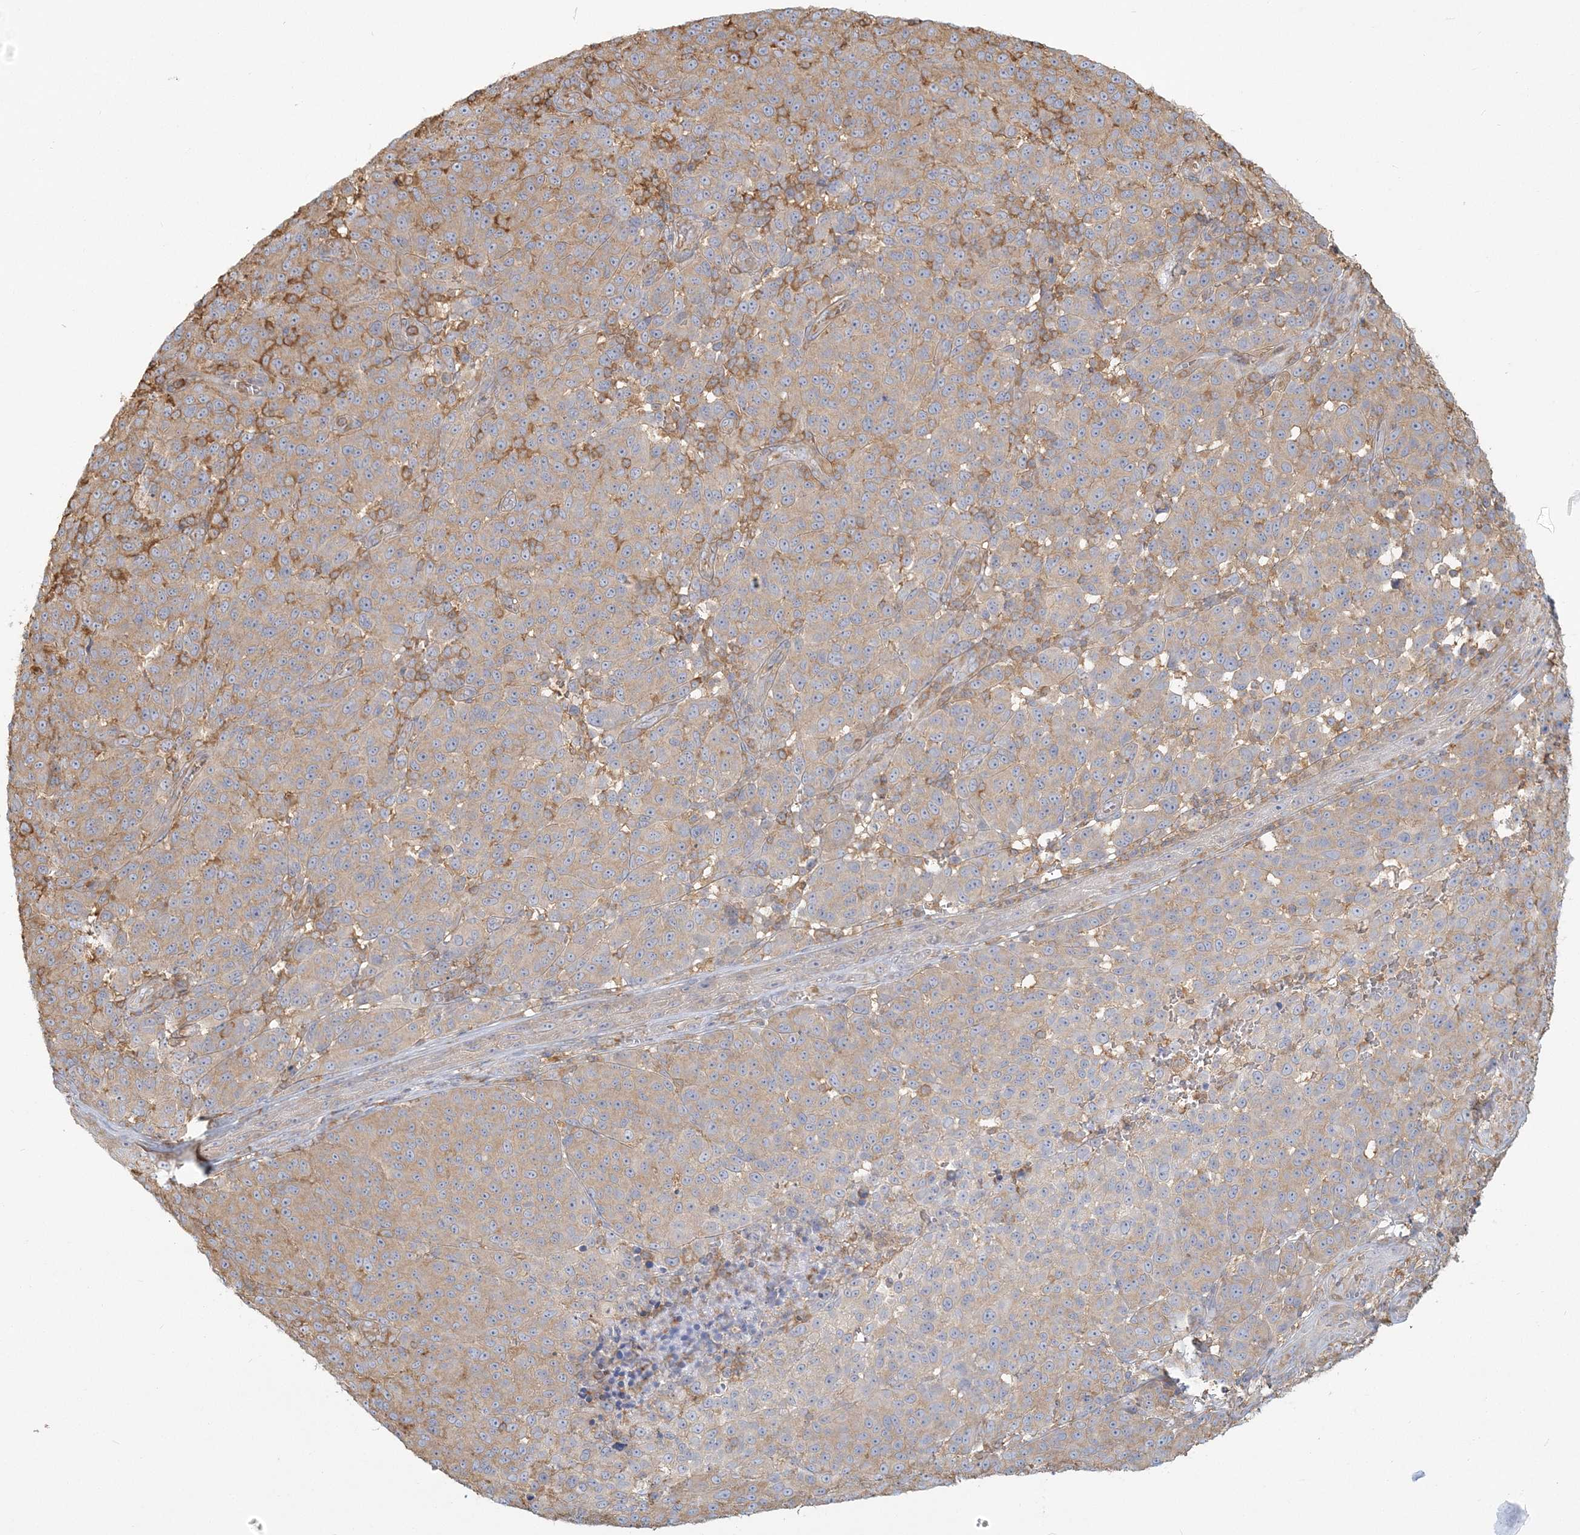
{"staining": {"intensity": "weak", "quantity": "25%-75%", "location": "cytoplasmic/membranous"}, "tissue": "melanoma", "cell_type": "Tumor cells", "image_type": "cancer", "snomed": [{"axis": "morphology", "description": "Malignant melanoma, NOS"}, {"axis": "topography", "description": "Skin"}], "caption": "Human melanoma stained with a protein marker reveals weak staining in tumor cells.", "gene": "ANKS1A", "patient": {"sex": "male", "age": 49}}